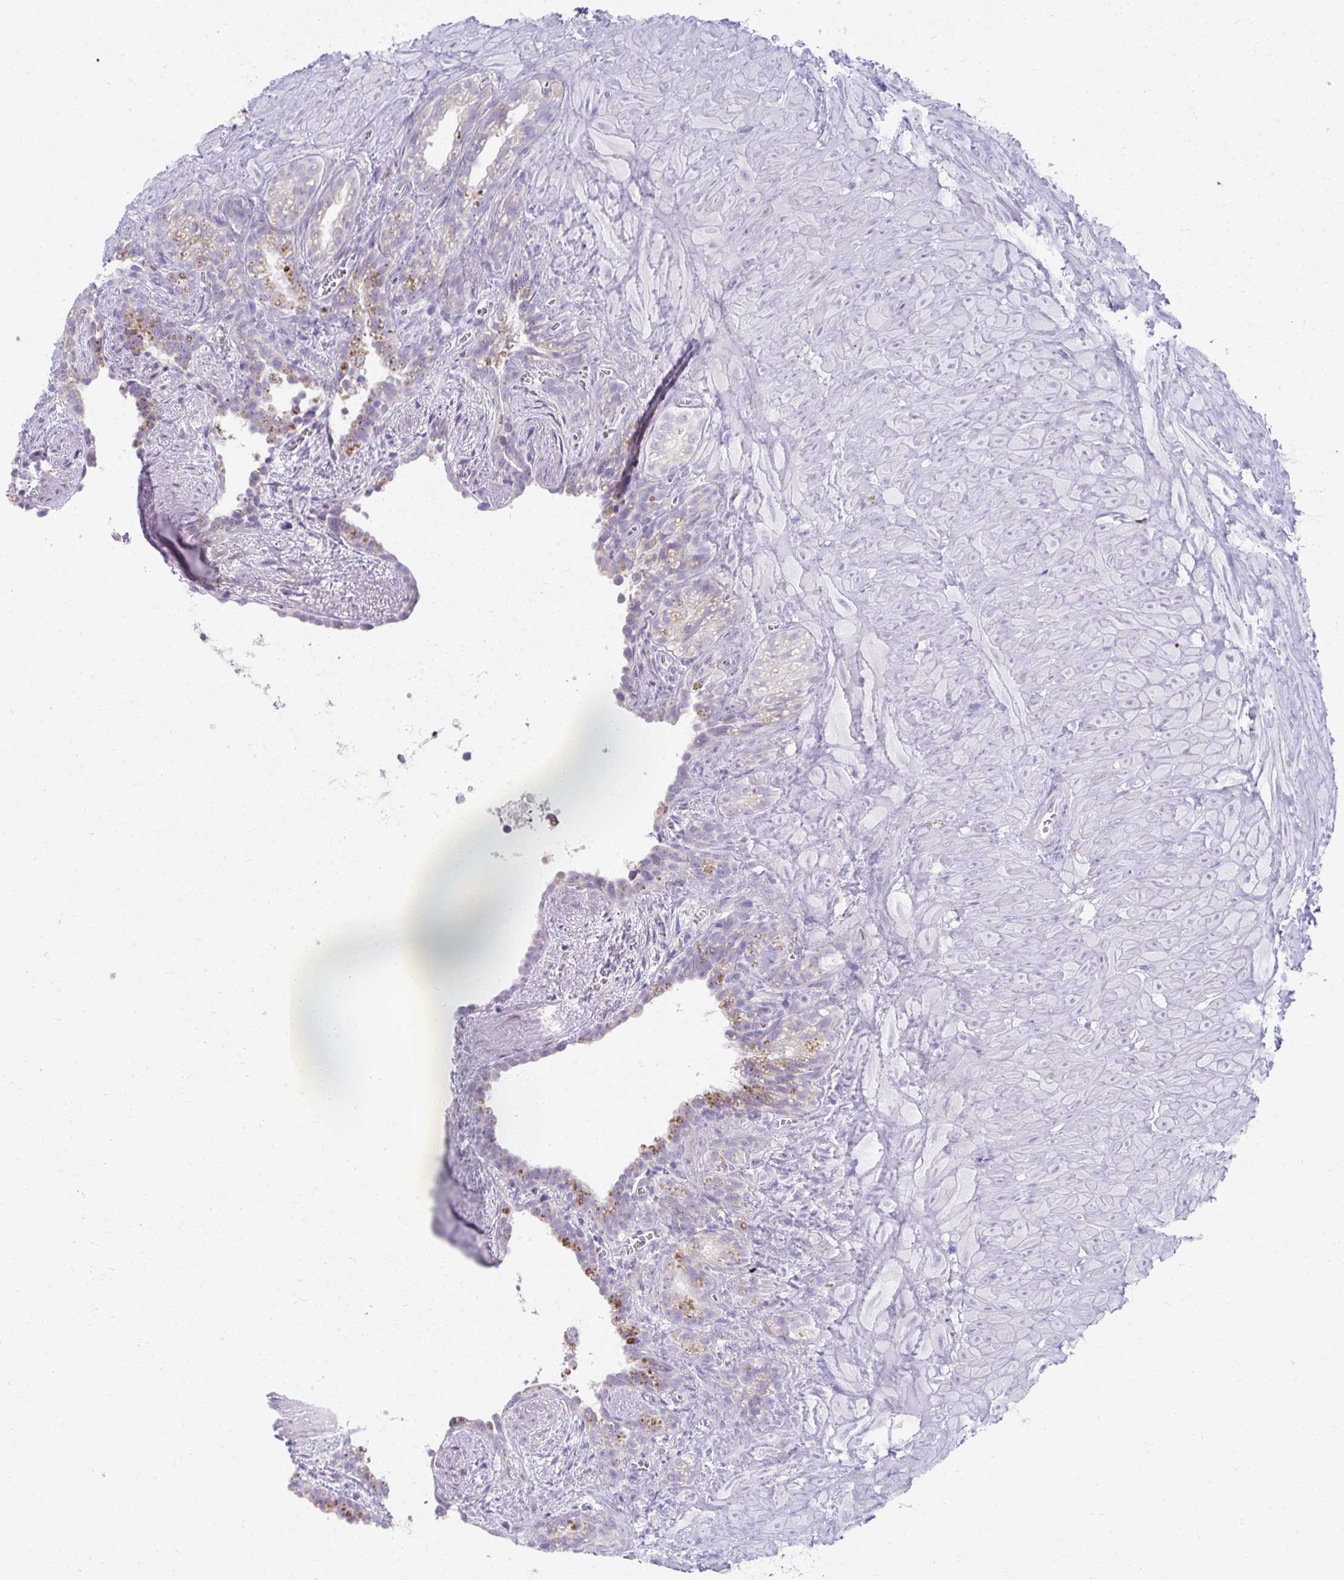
{"staining": {"intensity": "weak", "quantity": "<25%", "location": "cytoplasmic/membranous"}, "tissue": "seminal vesicle", "cell_type": "Glandular cells", "image_type": "normal", "snomed": [{"axis": "morphology", "description": "Normal tissue, NOS"}, {"axis": "topography", "description": "Seminal veicle"}], "caption": "Immunohistochemical staining of benign human seminal vesicle exhibits no significant staining in glandular cells. (Immunohistochemistry, brightfield microscopy, high magnification).", "gene": "FASLG", "patient": {"sex": "male", "age": 76}}